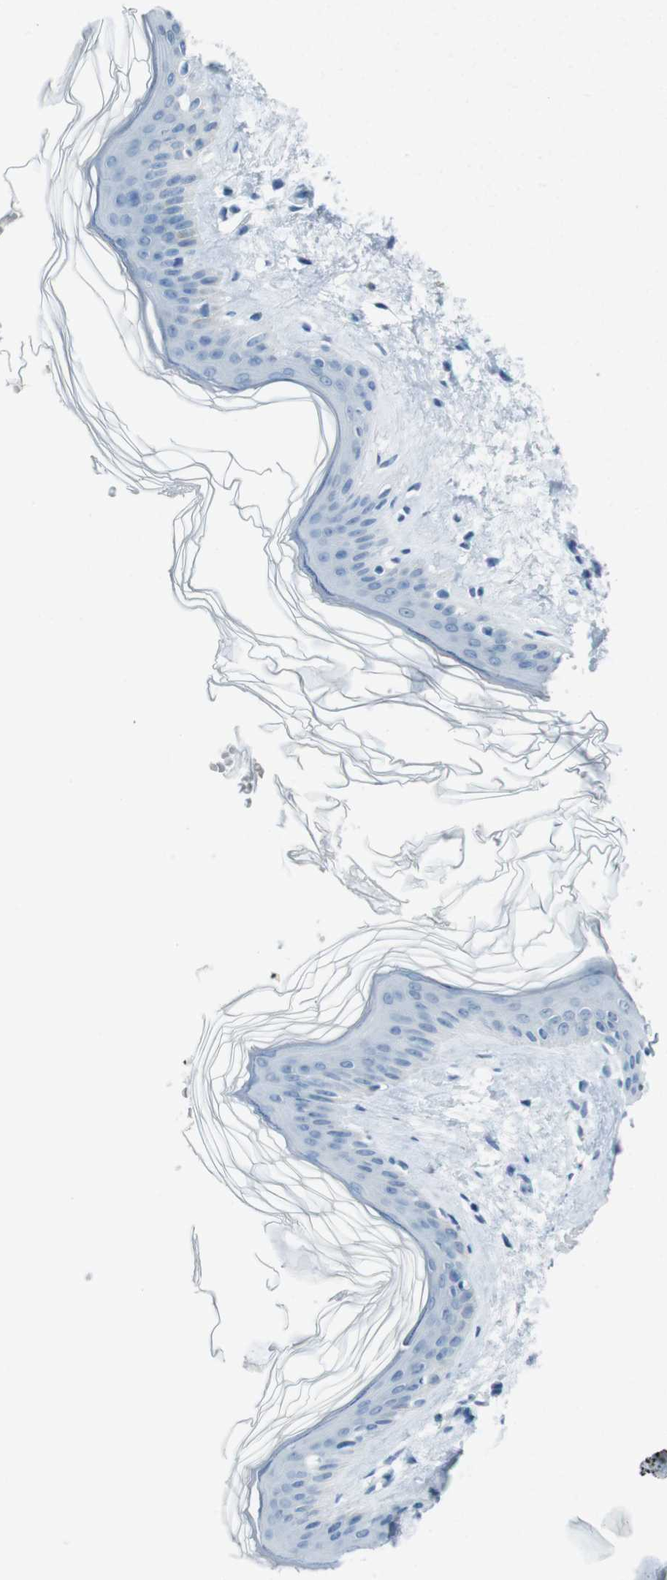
{"staining": {"intensity": "negative", "quantity": "none", "location": "none"}, "tissue": "skin", "cell_type": "Fibroblasts", "image_type": "normal", "snomed": [{"axis": "morphology", "description": "Normal tissue, NOS"}, {"axis": "topography", "description": "Skin"}], "caption": "Immunohistochemistry (IHC) photomicrograph of unremarkable human skin stained for a protein (brown), which demonstrates no expression in fibroblasts. The staining is performed using DAB (3,3'-diaminobenzidine) brown chromogen with nuclei counter-stained in using hematoxylin.", "gene": "TMEM207", "patient": {"sex": "female", "age": 41}}